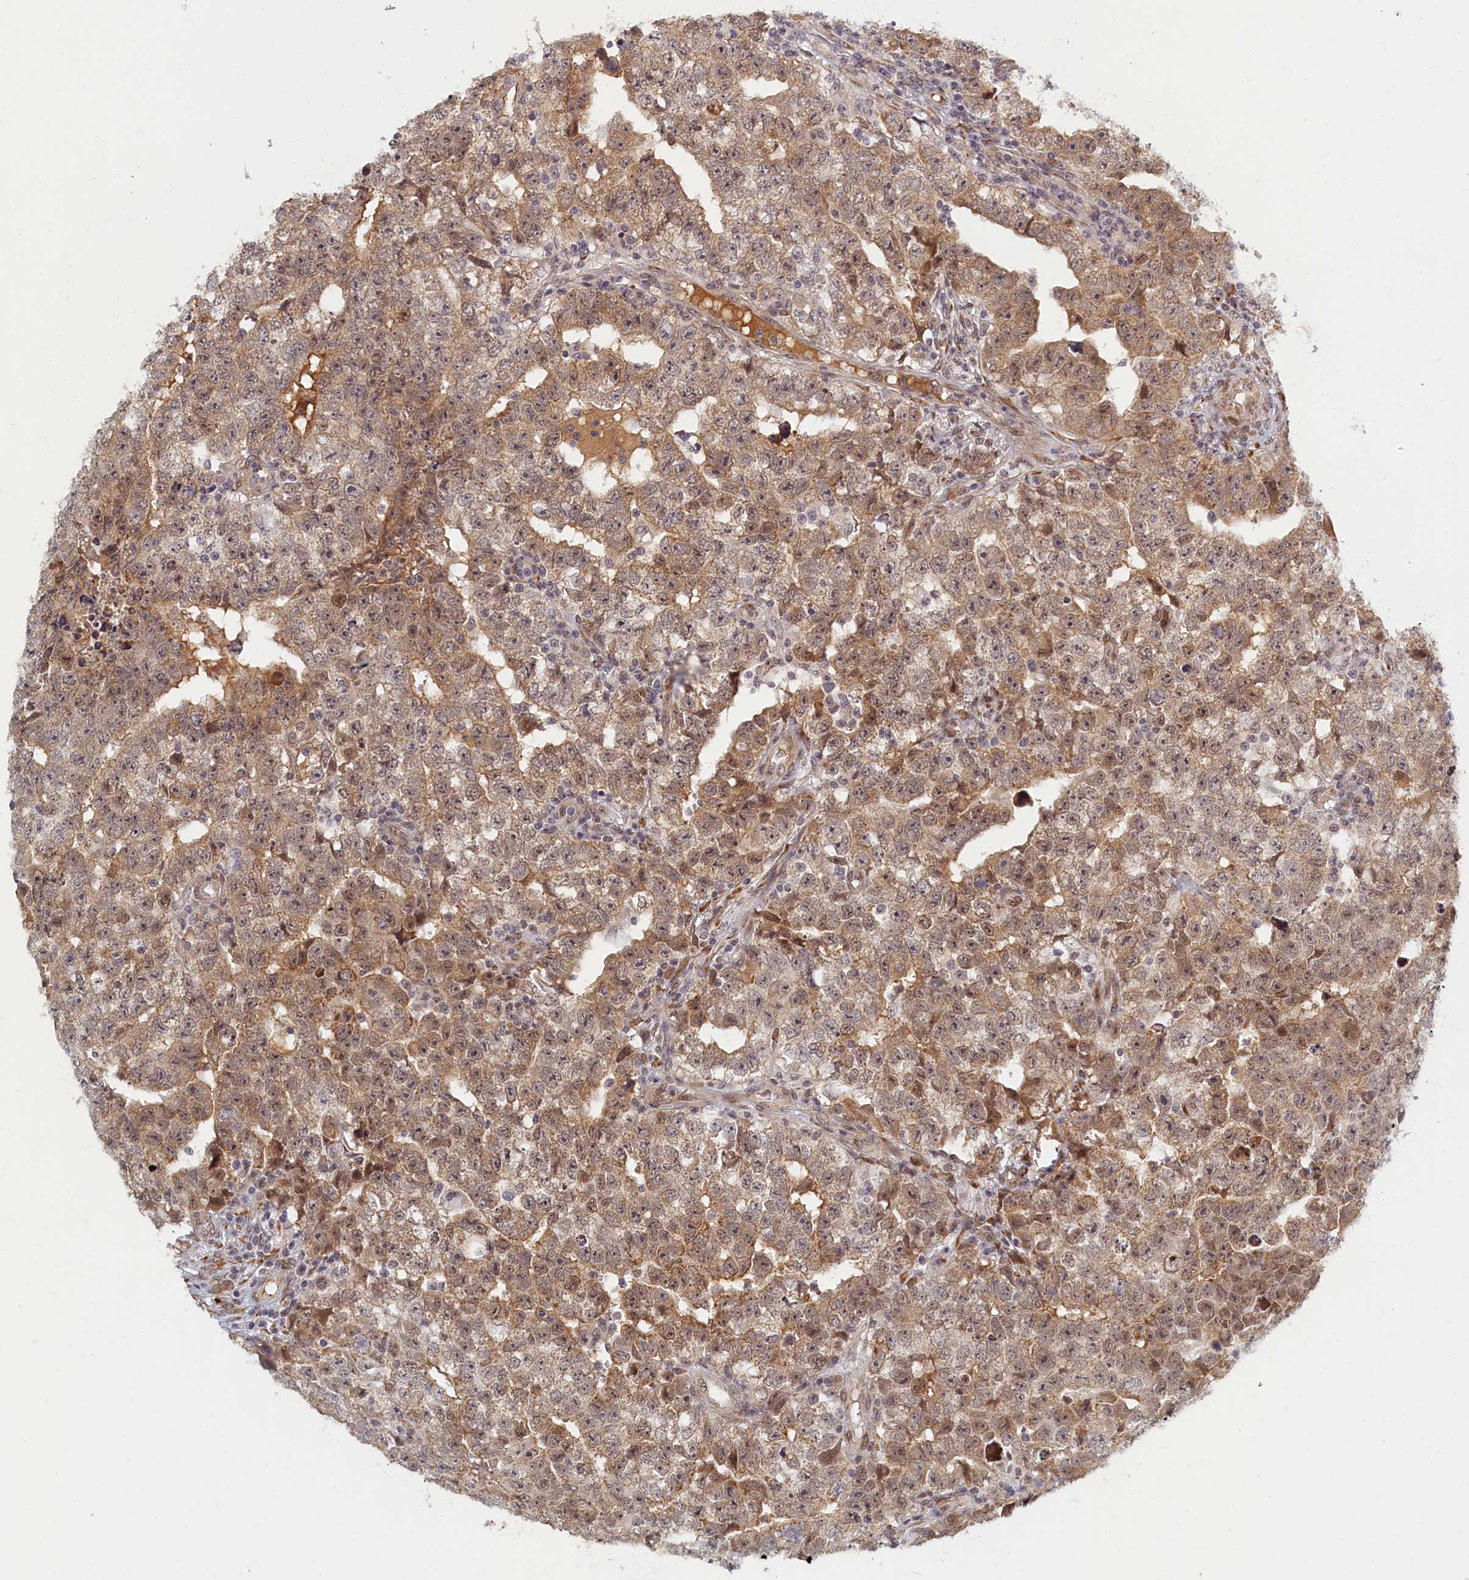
{"staining": {"intensity": "moderate", "quantity": ">75%", "location": "cytoplasmic/membranous,nuclear"}, "tissue": "testis cancer", "cell_type": "Tumor cells", "image_type": "cancer", "snomed": [{"axis": "morphology", "description": "Carcinoma, Embryonal, NOS"}, {"axis": "topography", "description": "Testis"}], "caption": "A medium amount of moderate cytoplasmic/membranous and nuclear positivity is appreciated in about >75% of tumor cells in testis cancer tissue.", "gene": "DNAJC17", "patient": {"sex": "male", "age": 25}}